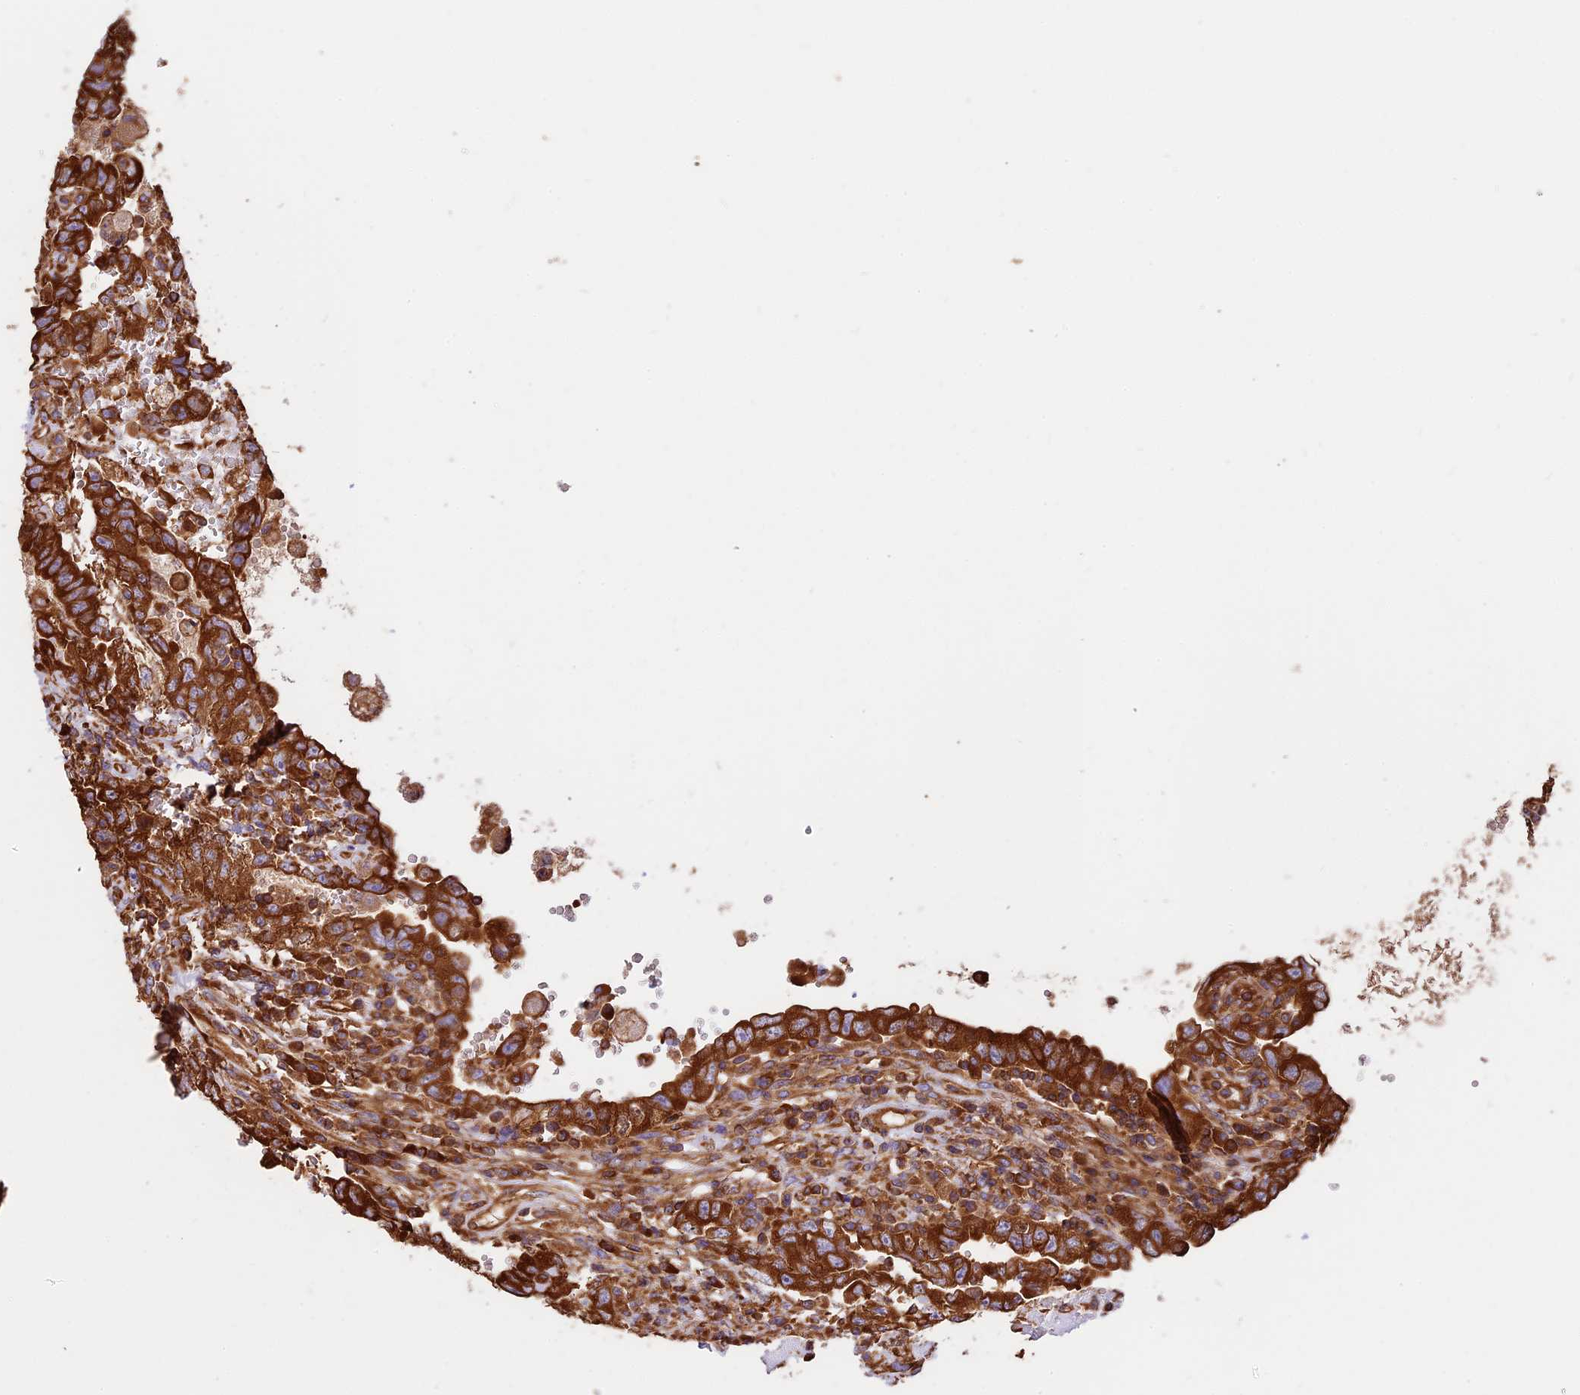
{"staining": {"intensity": "strong", "quantity": ">75%", "location": "cytoplasmic/membranous"}, "tissue": "testis cancer", "cell_type": "Tumor cells", "image_type": "cancer", "snomed": [{"axis": "morphology", "description": "Carcinoma, Embryonal, NOS"}, {"axis": "topography", "description": "Testis"}], "caption": "A high-resolution micrograph shows immunohistochemistry (IHC) staining of testis cancer (embryonal carcinoma), which exhibits strong cytoplasmic/membranous positivity in about >75% of tumor cells.", "gene": "KARS1", "patient": {"sex": "male", "age": 26}}